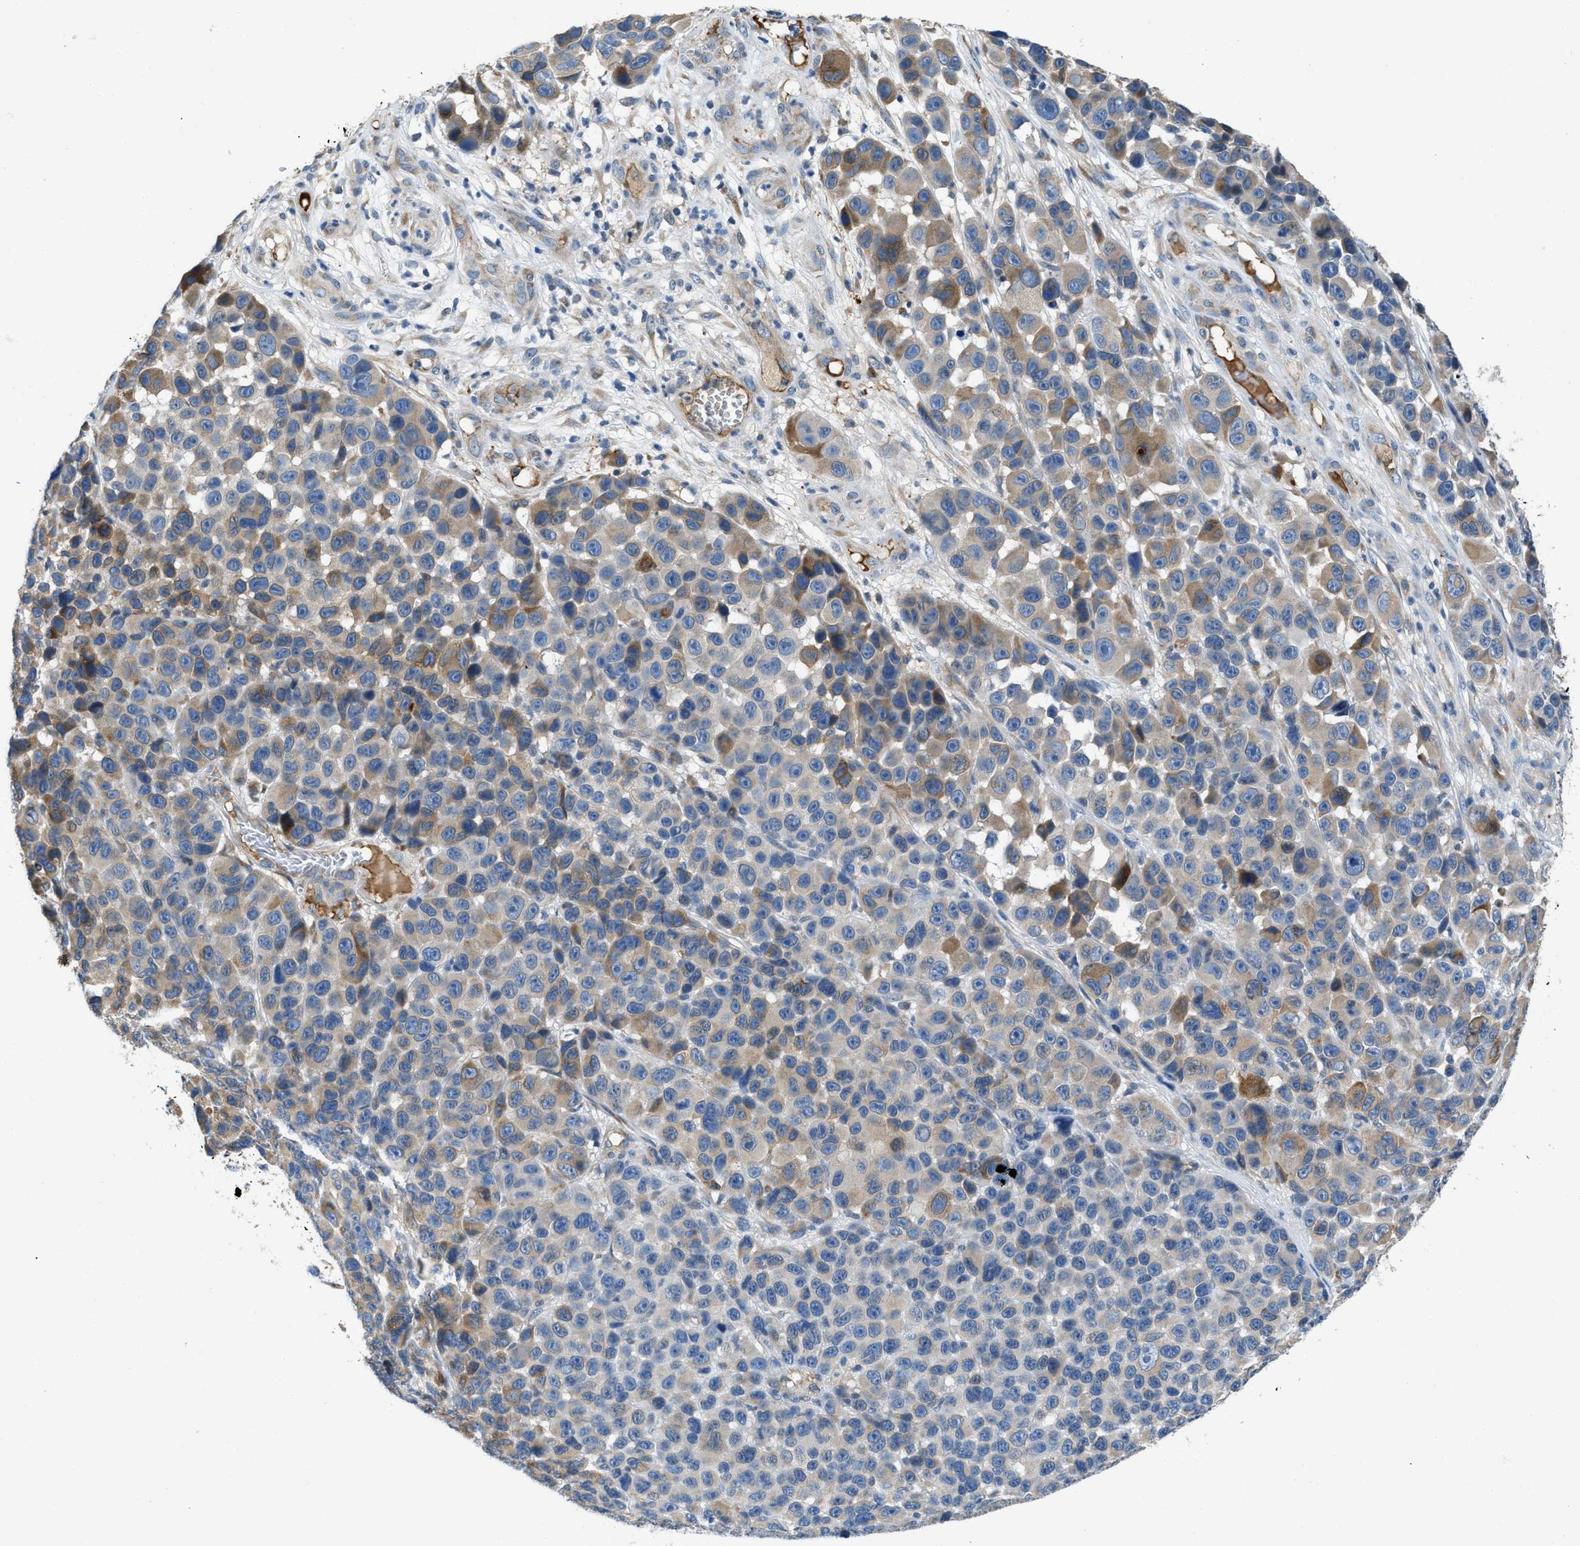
{"staining": {"intensity": "moderate", "quantity": "25%-75%", "location": "cytoplasmic/membranous"}, "tissue": "melanoma", "cell_type": "Tumor cells", "image_type": "cancer", "snomed": [{"axis": "morphology", "description": "Malignant melanoma, NOS"}, {"axis": "topography", "description": "Skin"}], "caption": "This micrograph demonstrates IHC staining of malignant melanoma, with medium moderate cytoplasmic/membranous expression in about 25%-75% of tumor cells.", "gene": "GGCX", "patient": {"sex": "male", "age": 53}}